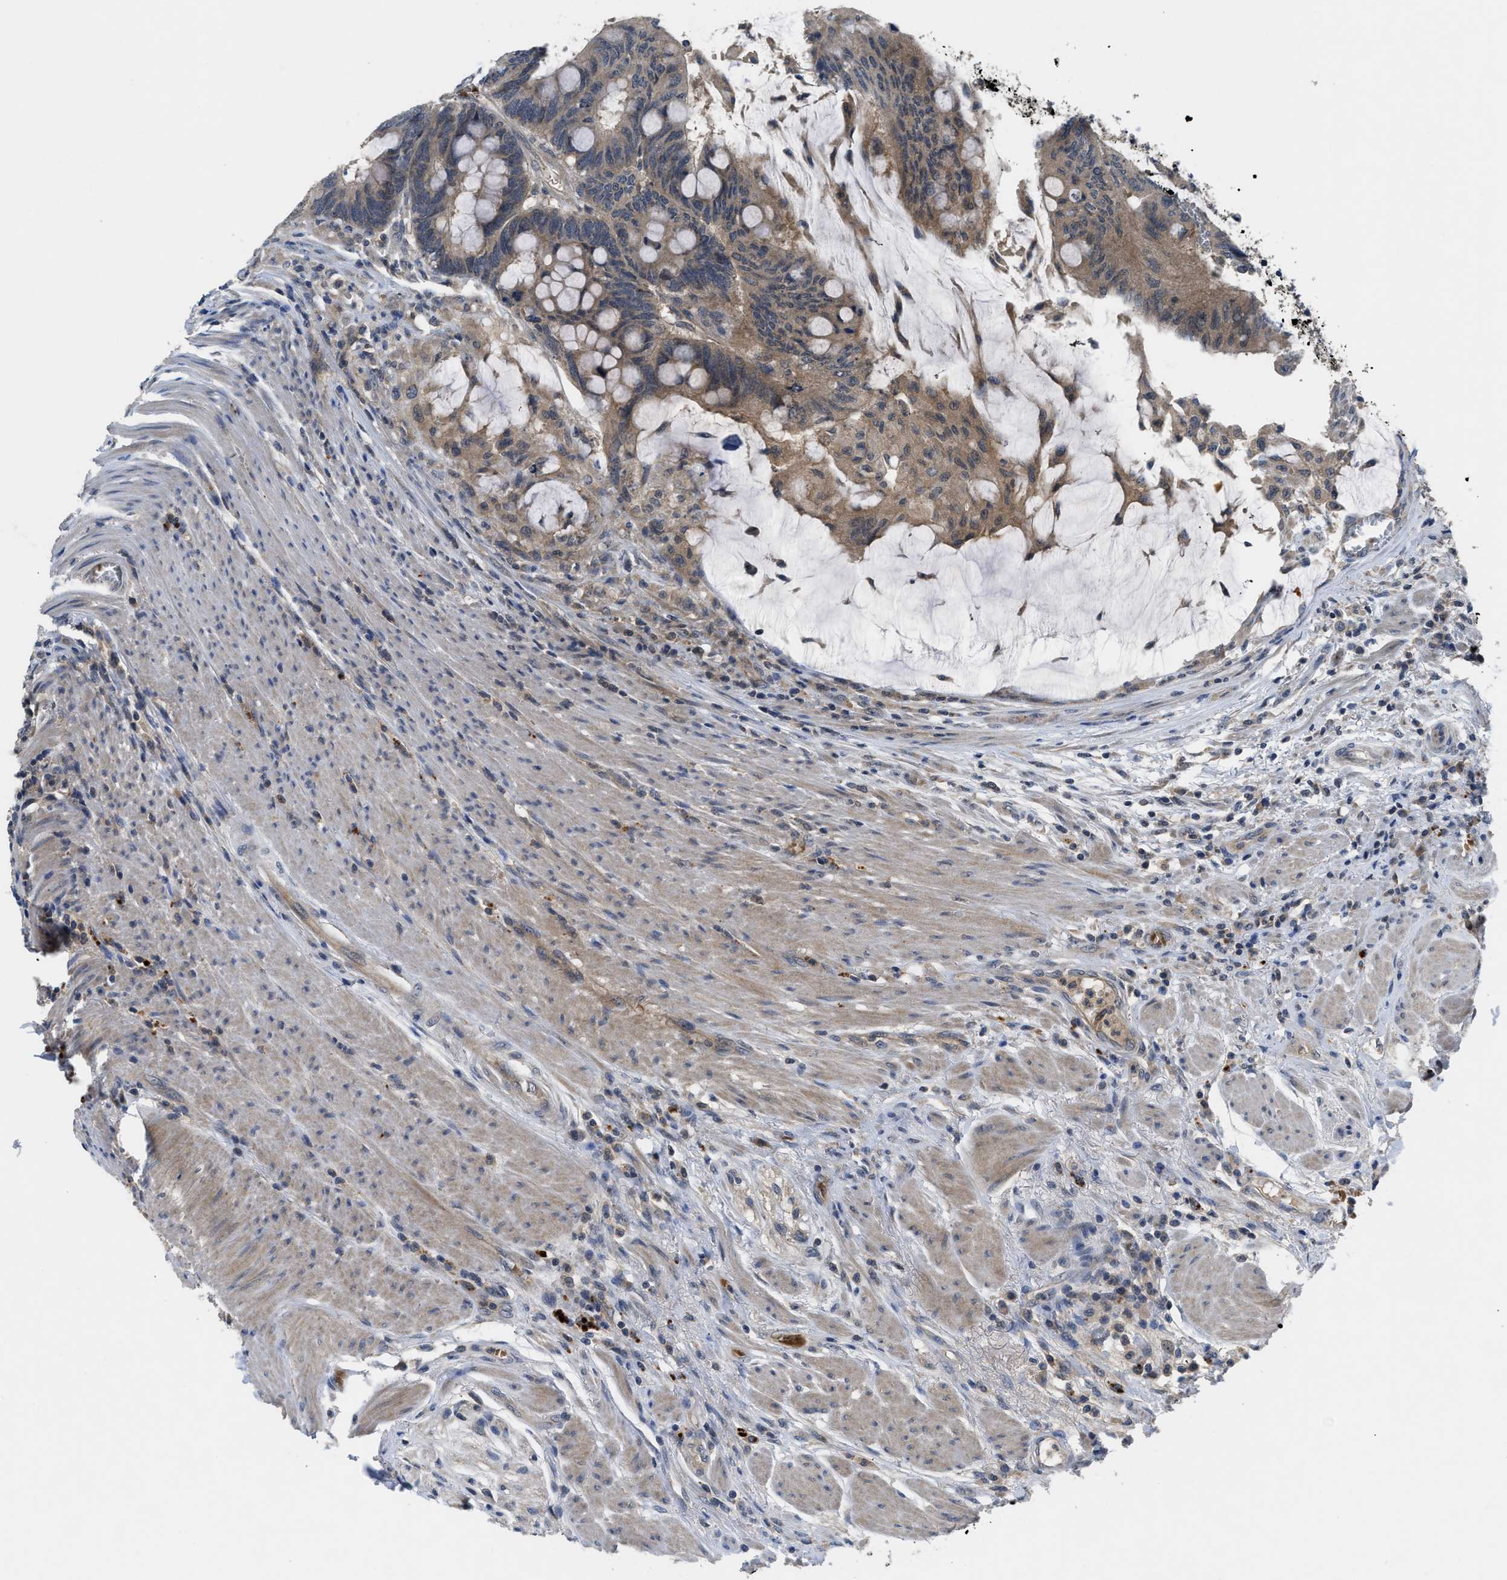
{"staining": {"intensity": "moderate", "quantity": ">75%", "location": "cytoplasmic/membranous"}, "tissue": "colorectal cancer", "cell_type": "Tumor cells", "image_type": "cancer", "snomed": [{"axis": "morphology", "description": "Normal tissue, NOS"}, {"axis": "morphology", "description": "Adenocarcinoma, NOS"}, {"axis": "topography", "description": "Rectum"}, {"axis": "topography", "description": "Peripheral nerve tissue"}], "caption": "Colorectal adenocarcinoma stained for a protein shows moderate cytoplasmic/membranous positivity in tumor cells. (DAB IHC with brightfield microscopy, high magnification).", "gene": "PDE7A", "patient": {"sex": "male", "age": 92}}